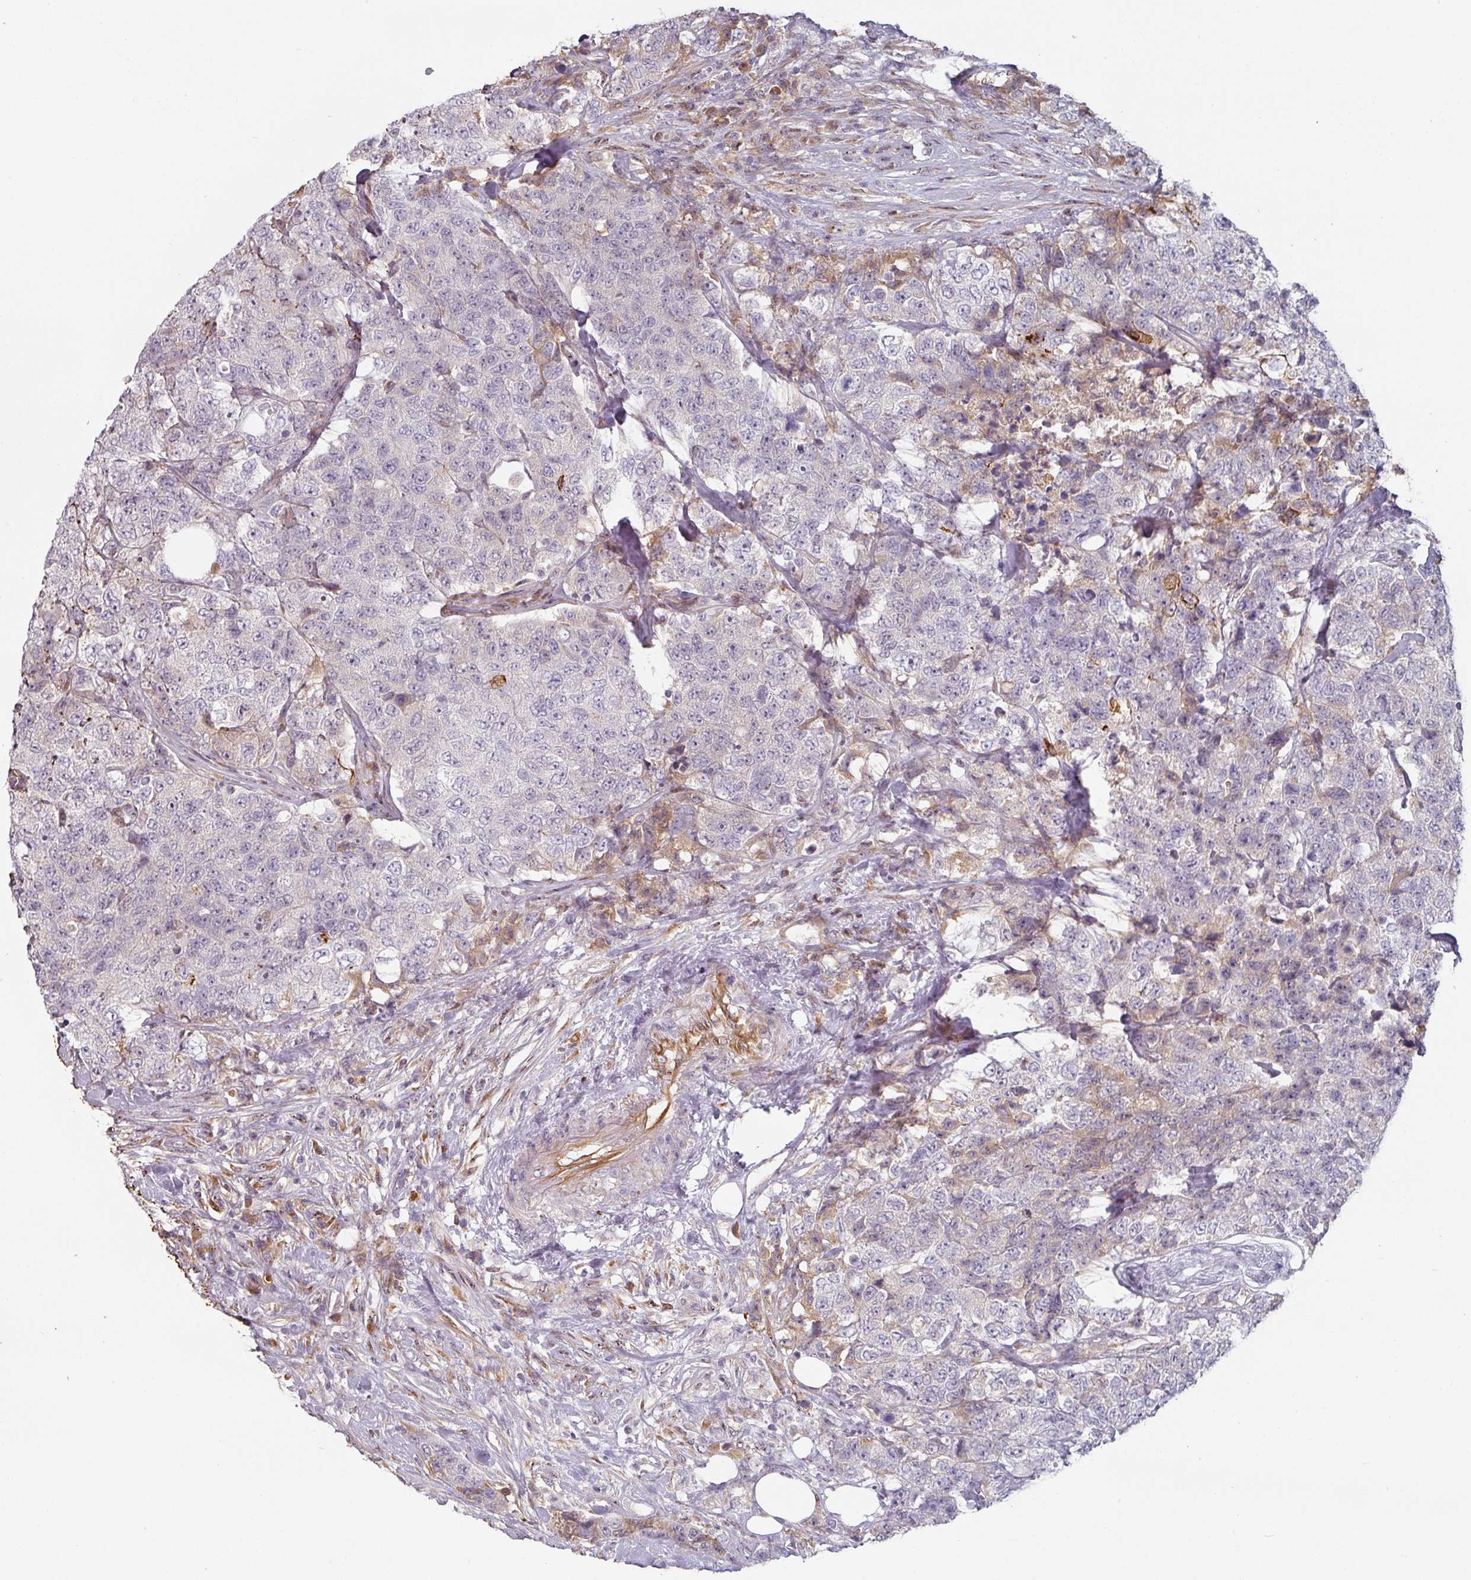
{"staining": {"intensity": "weak", "quantity": "<25%", "location": "cytoplasmic/membranous"}, "tissue": "urothelial cancer", "cell_type": "Tumor cells", "image_type": "cancer", "snomed": [{"axis": "morphology", "description": "Urothelial carcinoma, High grade"}, {"axis": "topography", "description": "Urinary bladder"}], "caption": "There is no significant expression in tumor cells of urothelial carcinoma (high-grade). (Brightfield microscopy of DAB (3,3'-diaminobenzidine) IHC at high magnification).", "gene": "CEP78", "patient": {"sex": "female", "age": 78}}